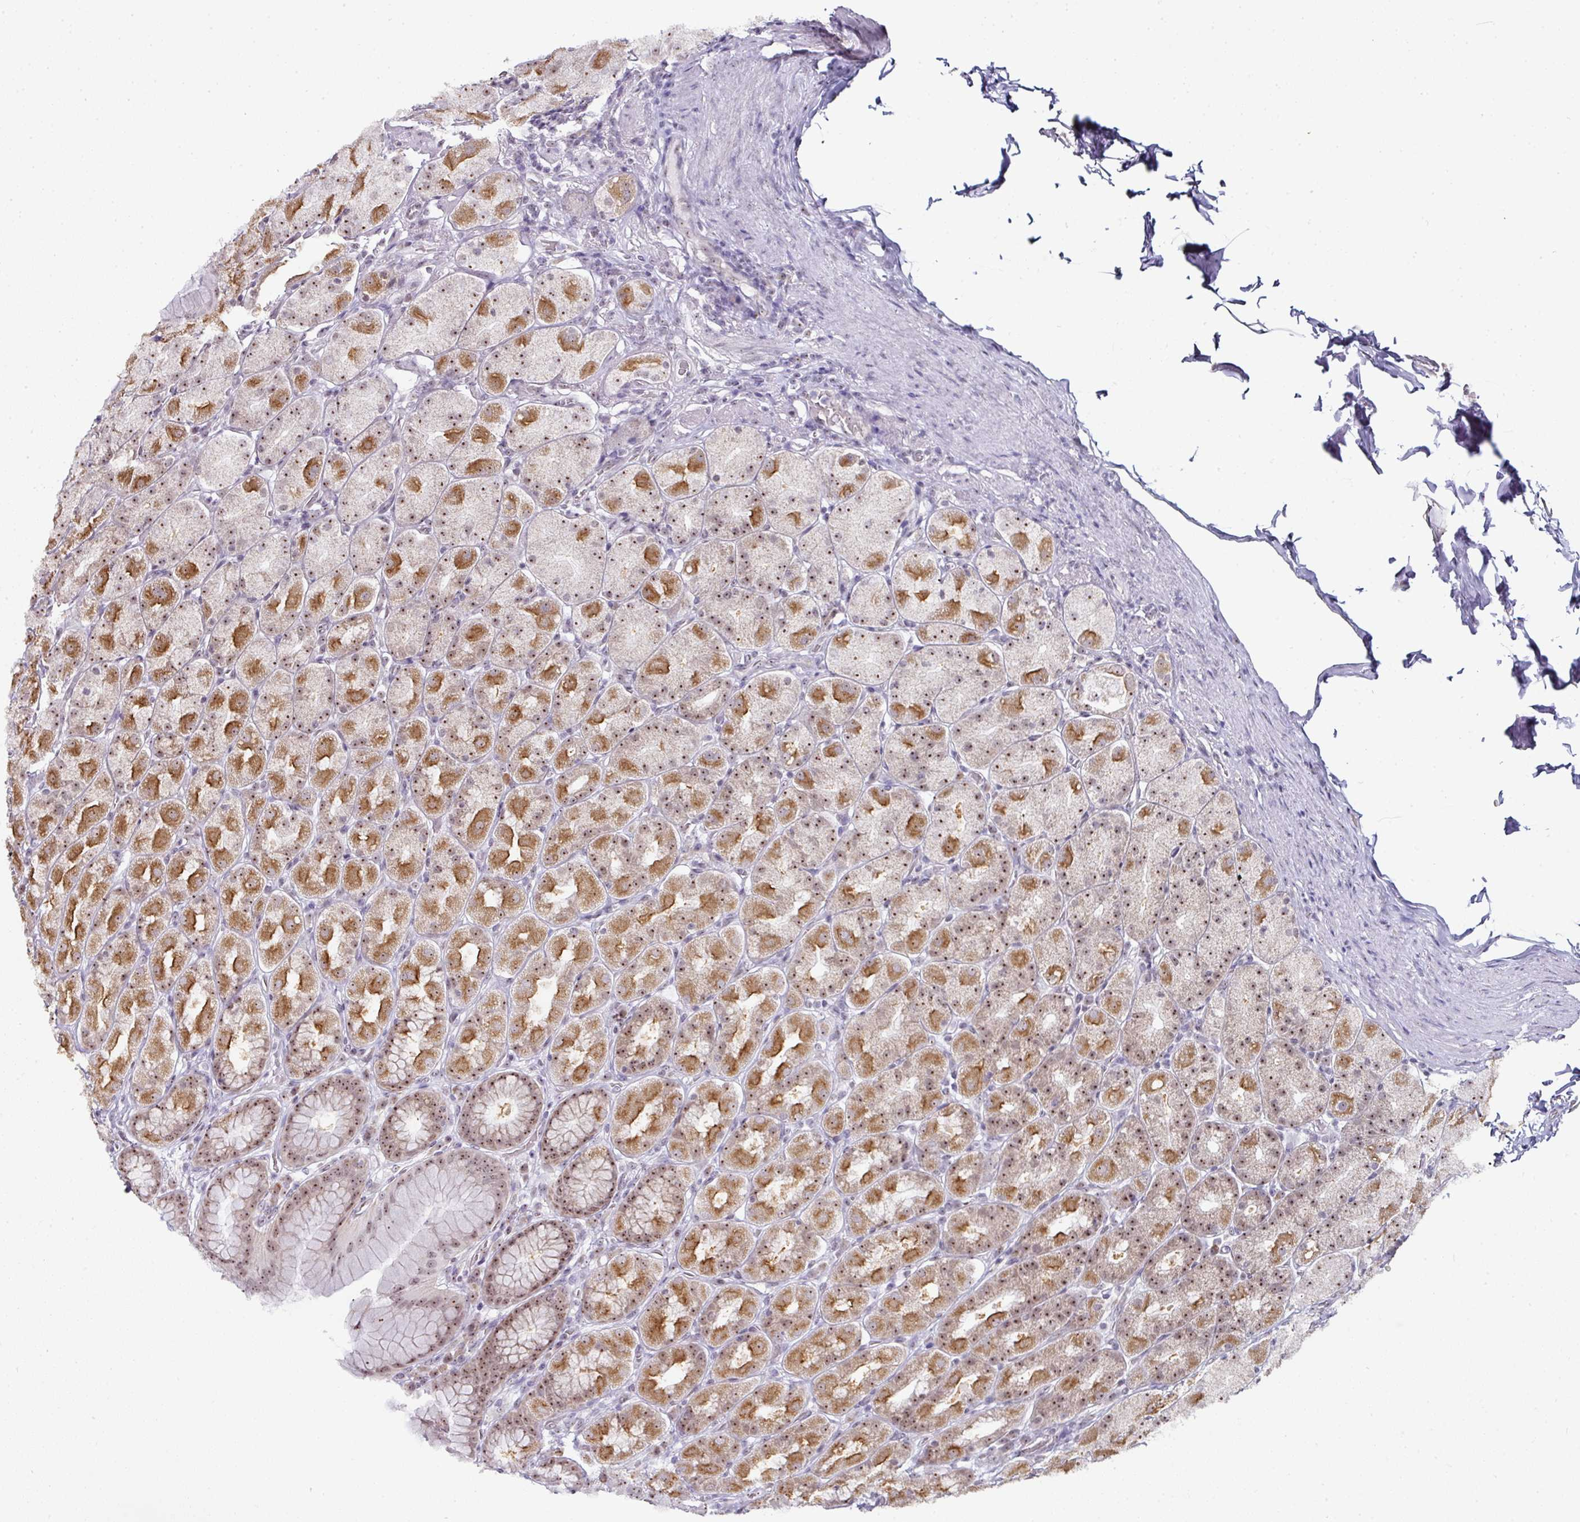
{"staining": {"intensity": "moderate", "quantity": ">75%", "location": "cytoplasmic/membranous,nuclear"}, "tissue": "stomach", "cell_type": "Glandular cells", "image_type": "normal", "snomed": [{"axis": "morphology", "description": "Normal tissue, NOS"}, {"axis": "topography", "description": "Stomach, upper"}, {"axis": "topography", "description": "Stomach"}], "caption": "The image shows staining of normal stomach, revealing moderate cytoplasmic/membranous,nuclear protein positivity (brown color) within glandular cells.", "gene": "NACC2", "patient": {"sex": "male", "age": 68}}